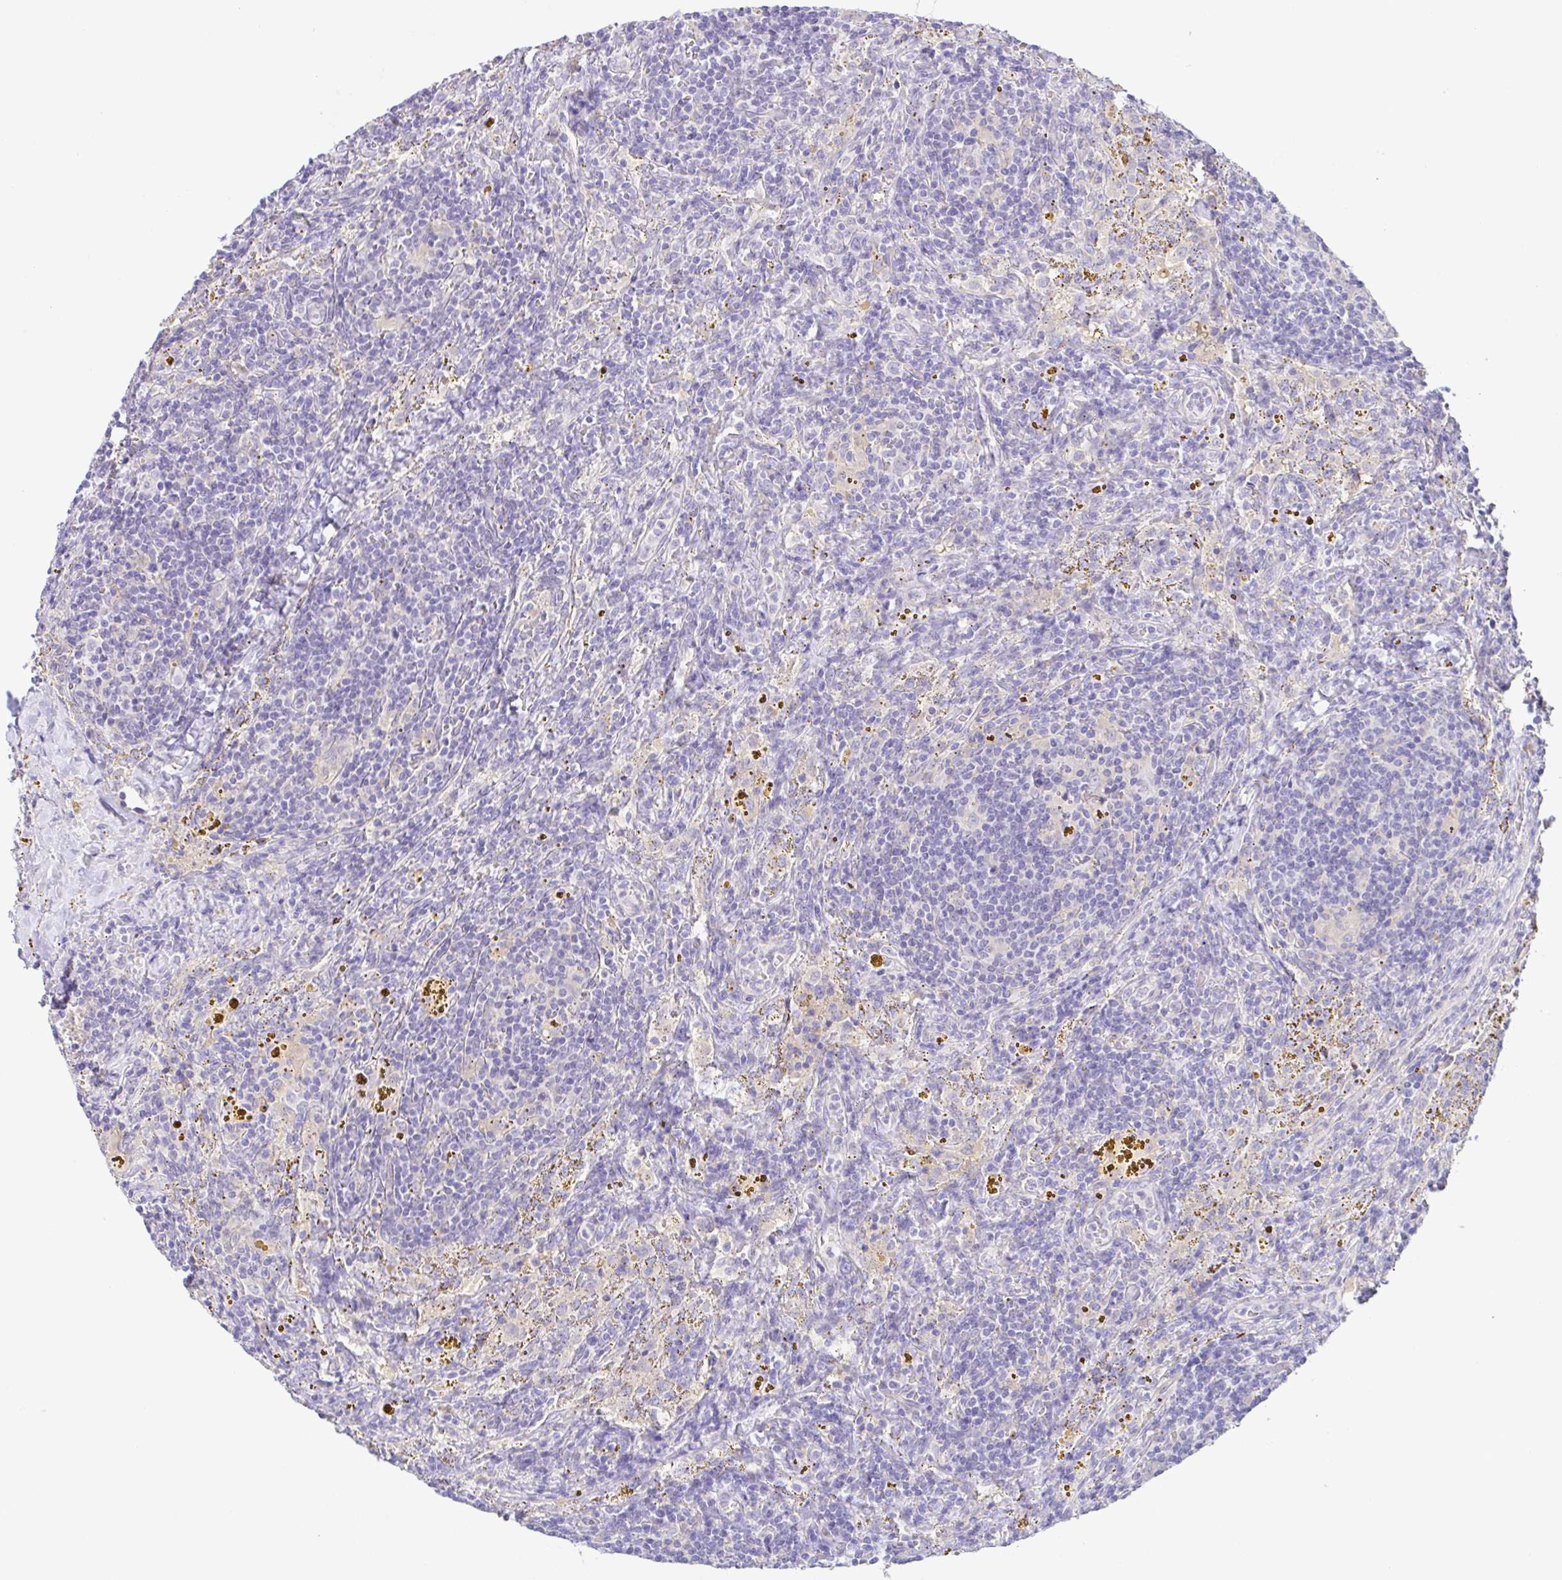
{"staining": {"intensity": "negative", "quantity": "none", "location": "none"}, "tissue": "lymphoma", "cell_type": "Tumor cells", "image_type": "cancer", "snomed": [{"axis": "morphology", "description": "Malignant lymphoma, non-Hodgkin's type, Low grade"}, {"axis": "topography", "description": "Spleen"}], "caption": "The IHC photomicrograph has no significant positivity in tumor cells of lymphoma tissue.", "gene": "KRTDAP", "patient": {"sex": "female", "age": 70}}